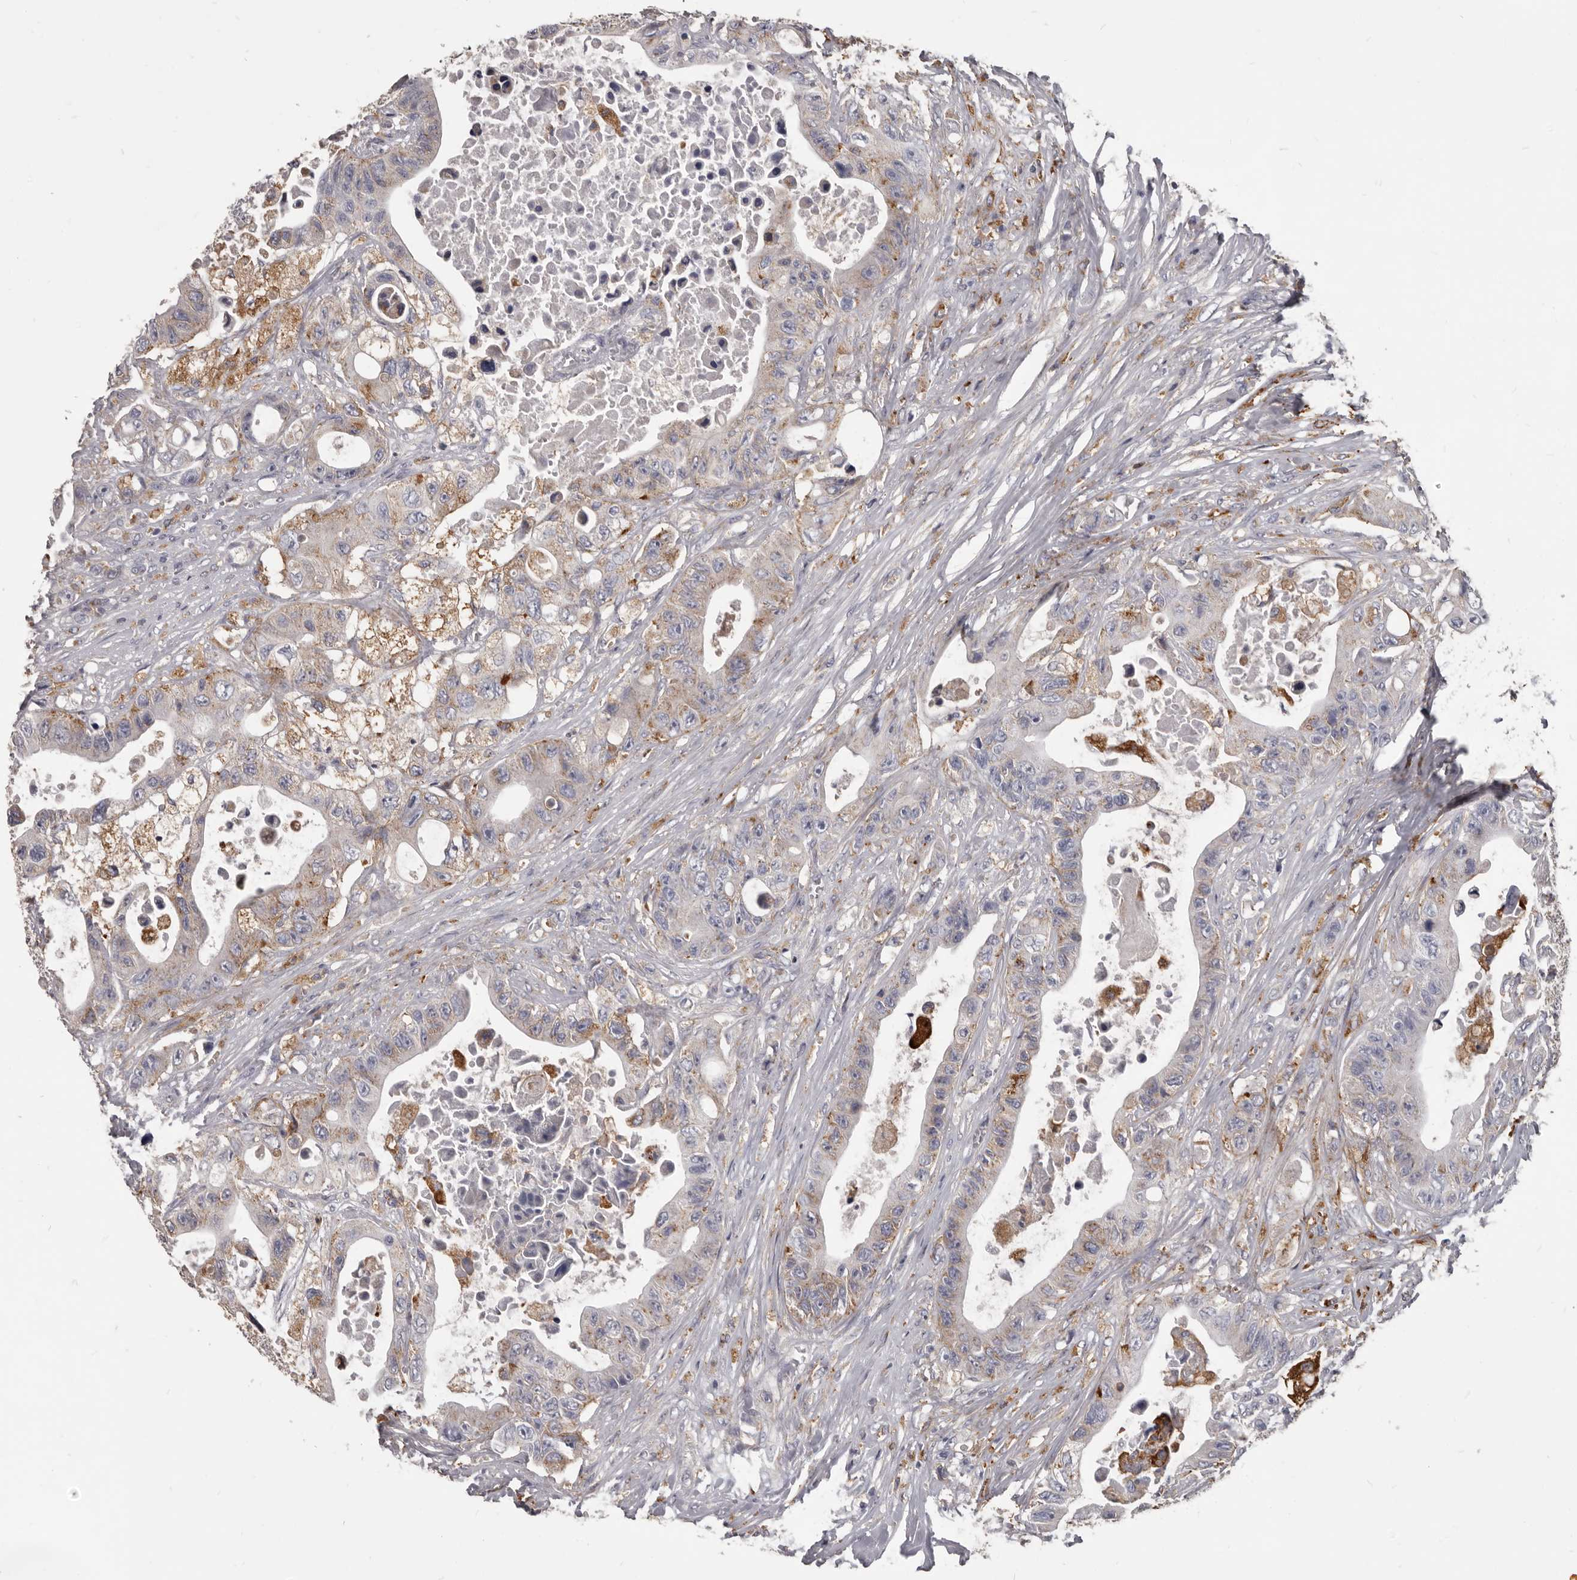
{"staining": {"intensity": "moderate", "quantity": "<25%", "location": "cytoplasmic/membranous"}, "tissue": "colorectal cancer", "cell_type": "Tumor cells", "image_type": "cancer", "snomed": [{"axis": "morphology", "description": "Adenocarcinoma, NOS"}, {"axis": "topography", "description": "Colon"}], "caption": "Immunohistochemical staining of adenocarcinoma (colorectal) demonstrates moderate cytoplasmic/membranous protein expression in about <25% of tumor cells.", "gene": "PI4K2A", "patient": {"sex": "female", "age": 46}}